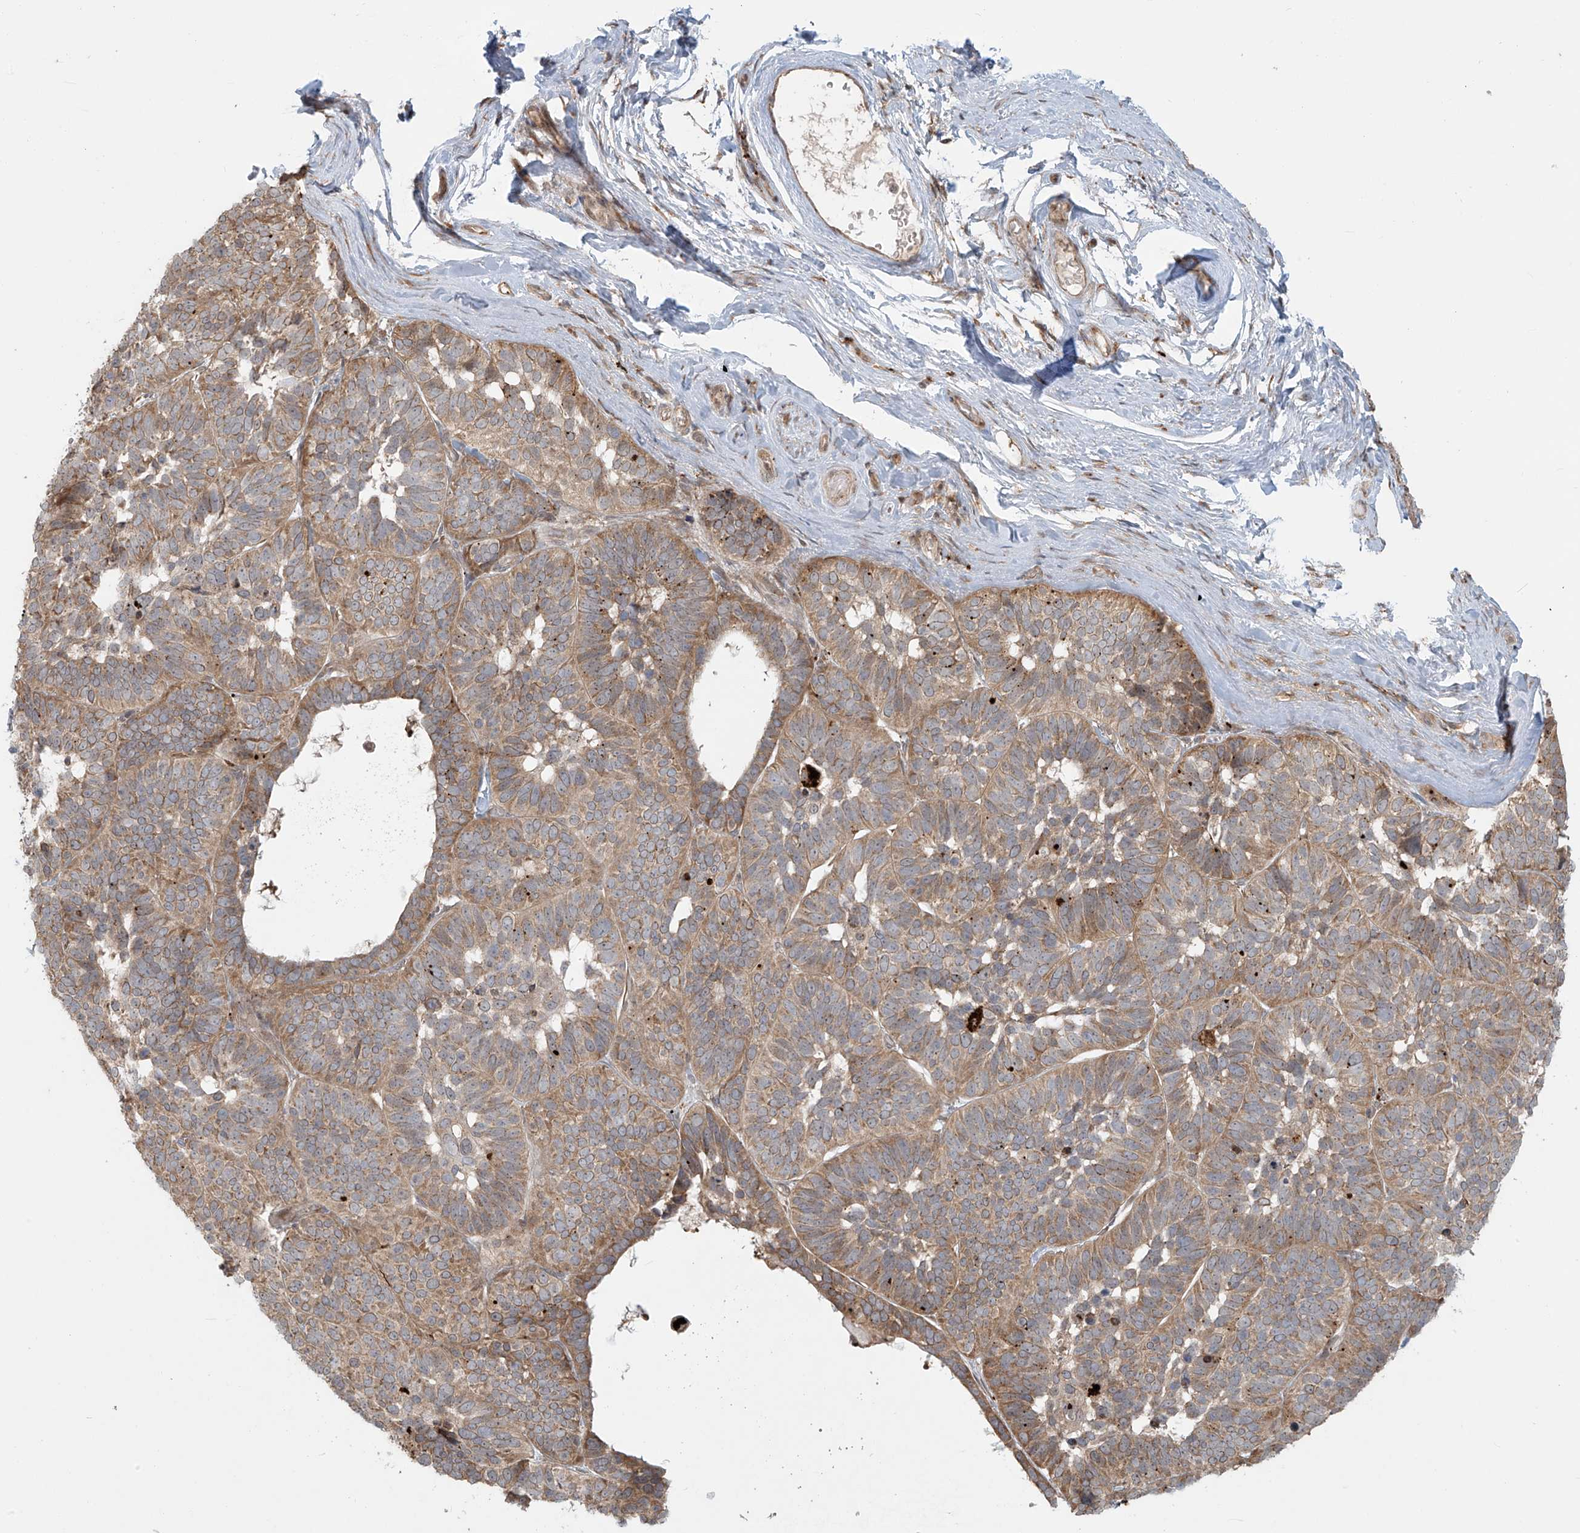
{"staining": {"intensity": "moderate", "quantity": ">75%", "location": "cytoplasmic/membranous"}, "tissue": "skin cancer", "cell_type": "Tumor cells", "image_type": "cancer", "snomed": [{"axis": "morphology", "description": "Basal cell carcinoma"}, {"axis": "topography", "description": "Skin"}], "caption": "Immunohistochemistry (IHC) photomicrograph of human basal cell carcinoma (skin) stained for a protein (brown), which demonstrates medium levels of moderate cytoplasmic/membranous positivity in about >75% of tumor cells.", "gene": "PLEKHM3", "patient": {"sex": "male", "age": 62}}